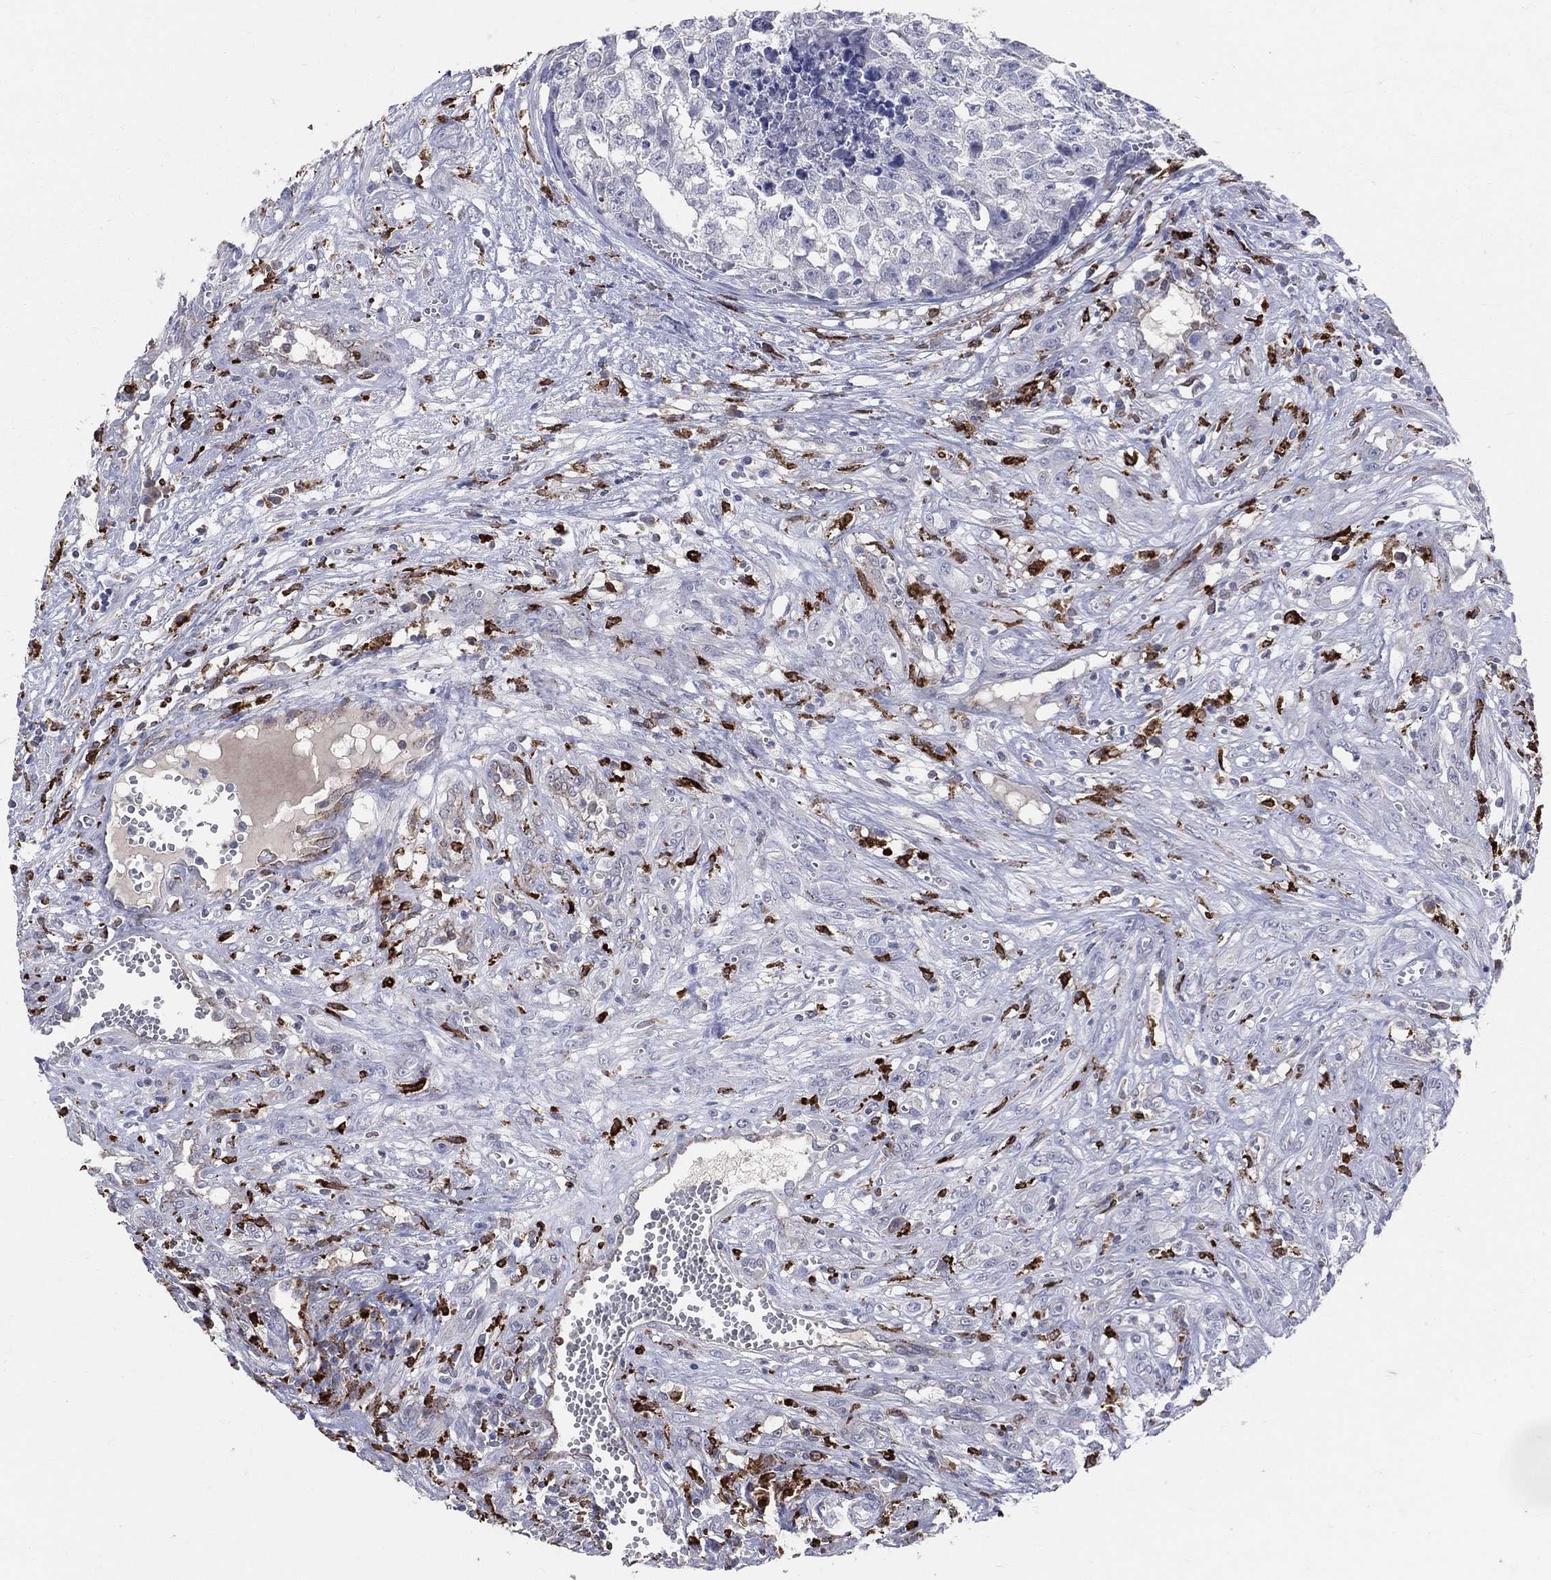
{"staining": {"intensity": "negative", "quantity": "none", "location": "none"}, "tissue": "testis cancer", "cell_type": "Tumor cells", "image_type": "cancer", "snomed": [{"axis": "morphology", "description": "Seminoma, NOS"}, {"axis": "morphology", "description": "Carcinoma, Embryonal, NOS"}, {"axis": "topography", "description": "Testis"}], "caption": "Seminoma (testis) was stained to show a protein in brown. There is no significant positivity in tumor cells.", "gene": "CD74", "patient": {"sex": "male", "age": 22}}